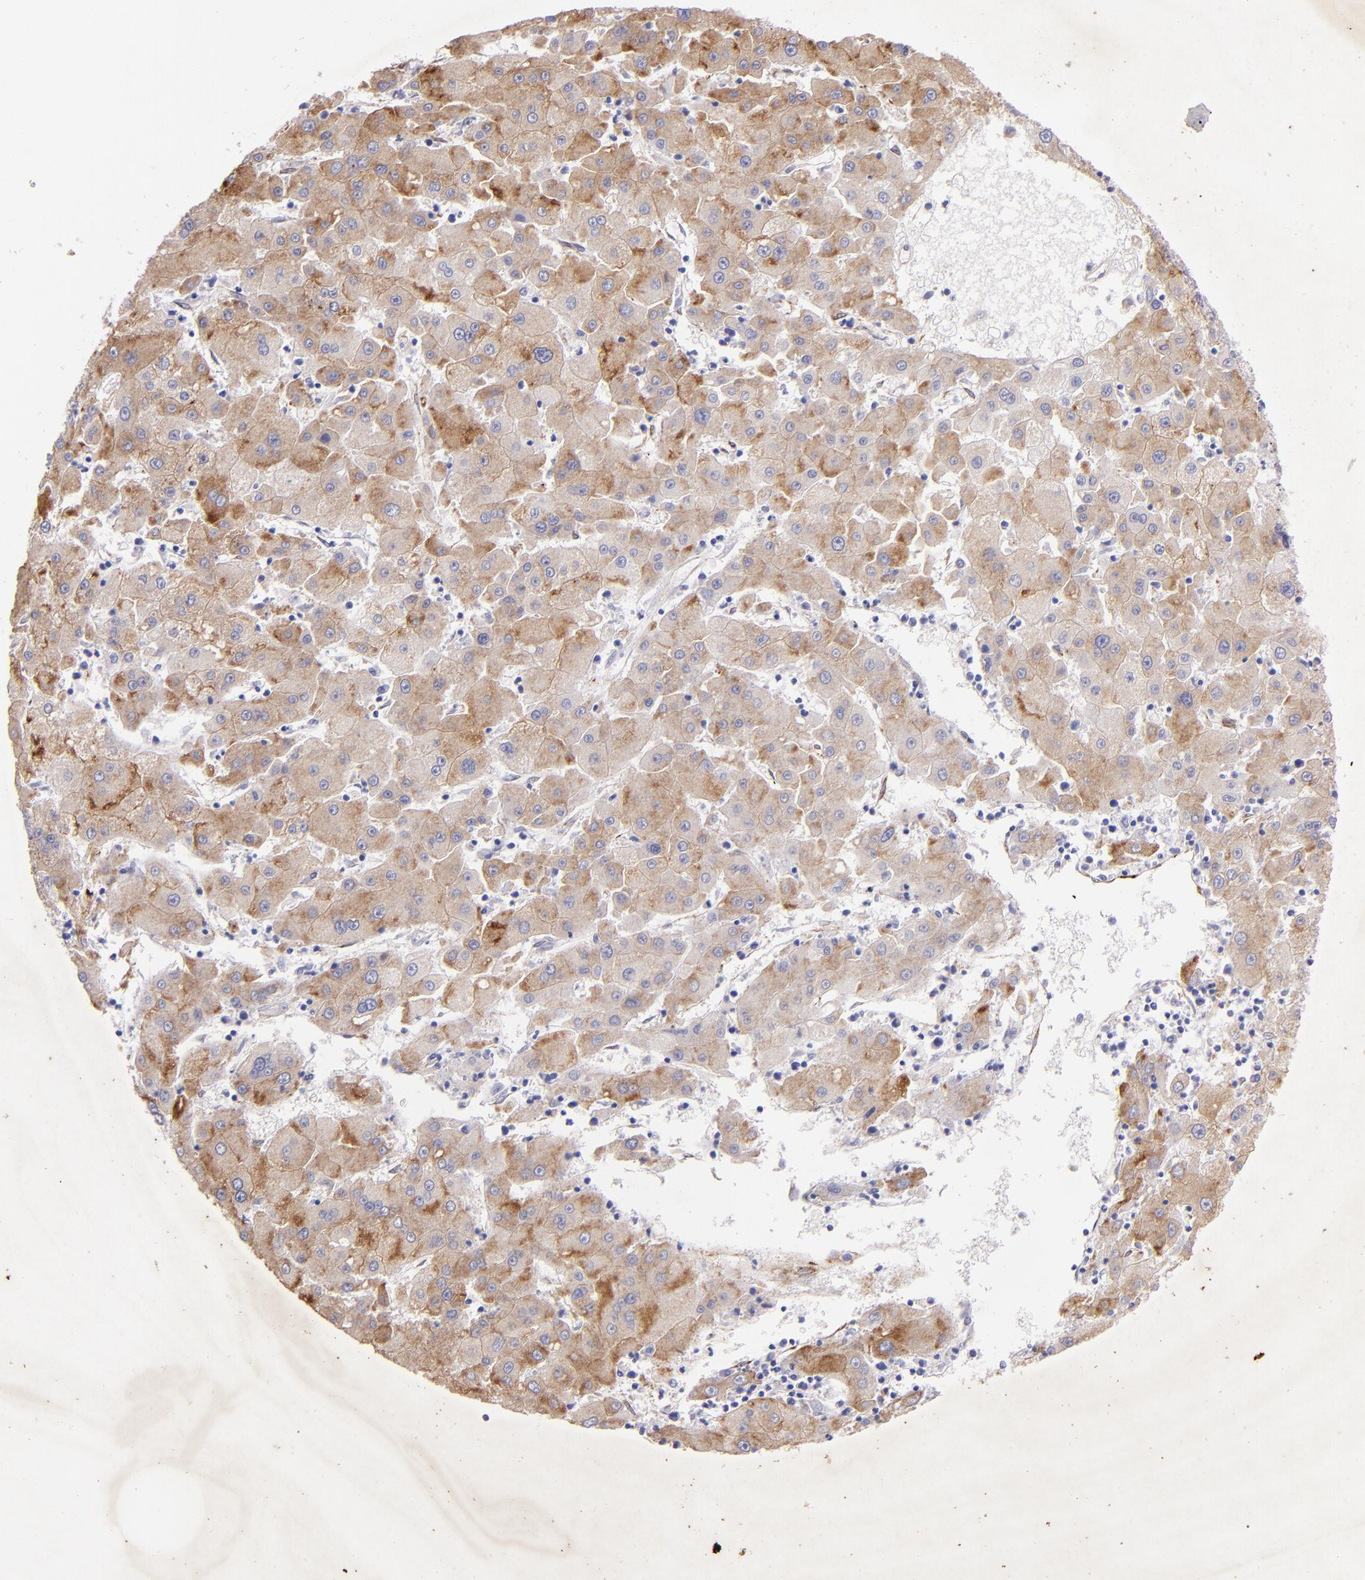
{"staining": {"intensity": "moderate", "quantity": ">75%", "location": "cytoplasmic/membranous"}, "tissue": "liver cancer", "cell_type": "Tumor cells", "image_type": "cancer", "snomed": [{"axis": "morphology", "description": "Carcinoma, Hepatocellular, NOS"}, {"axis": "topography", "description": "Liver"}], "caption": "Immunohistochemical staining of human liver cancer shows medium levels of moderate cytoplasmic/membranous protein expression in about >75% of tumor cells.", "gene": "RET", "patient": {"sex": "male", "age": 72}}